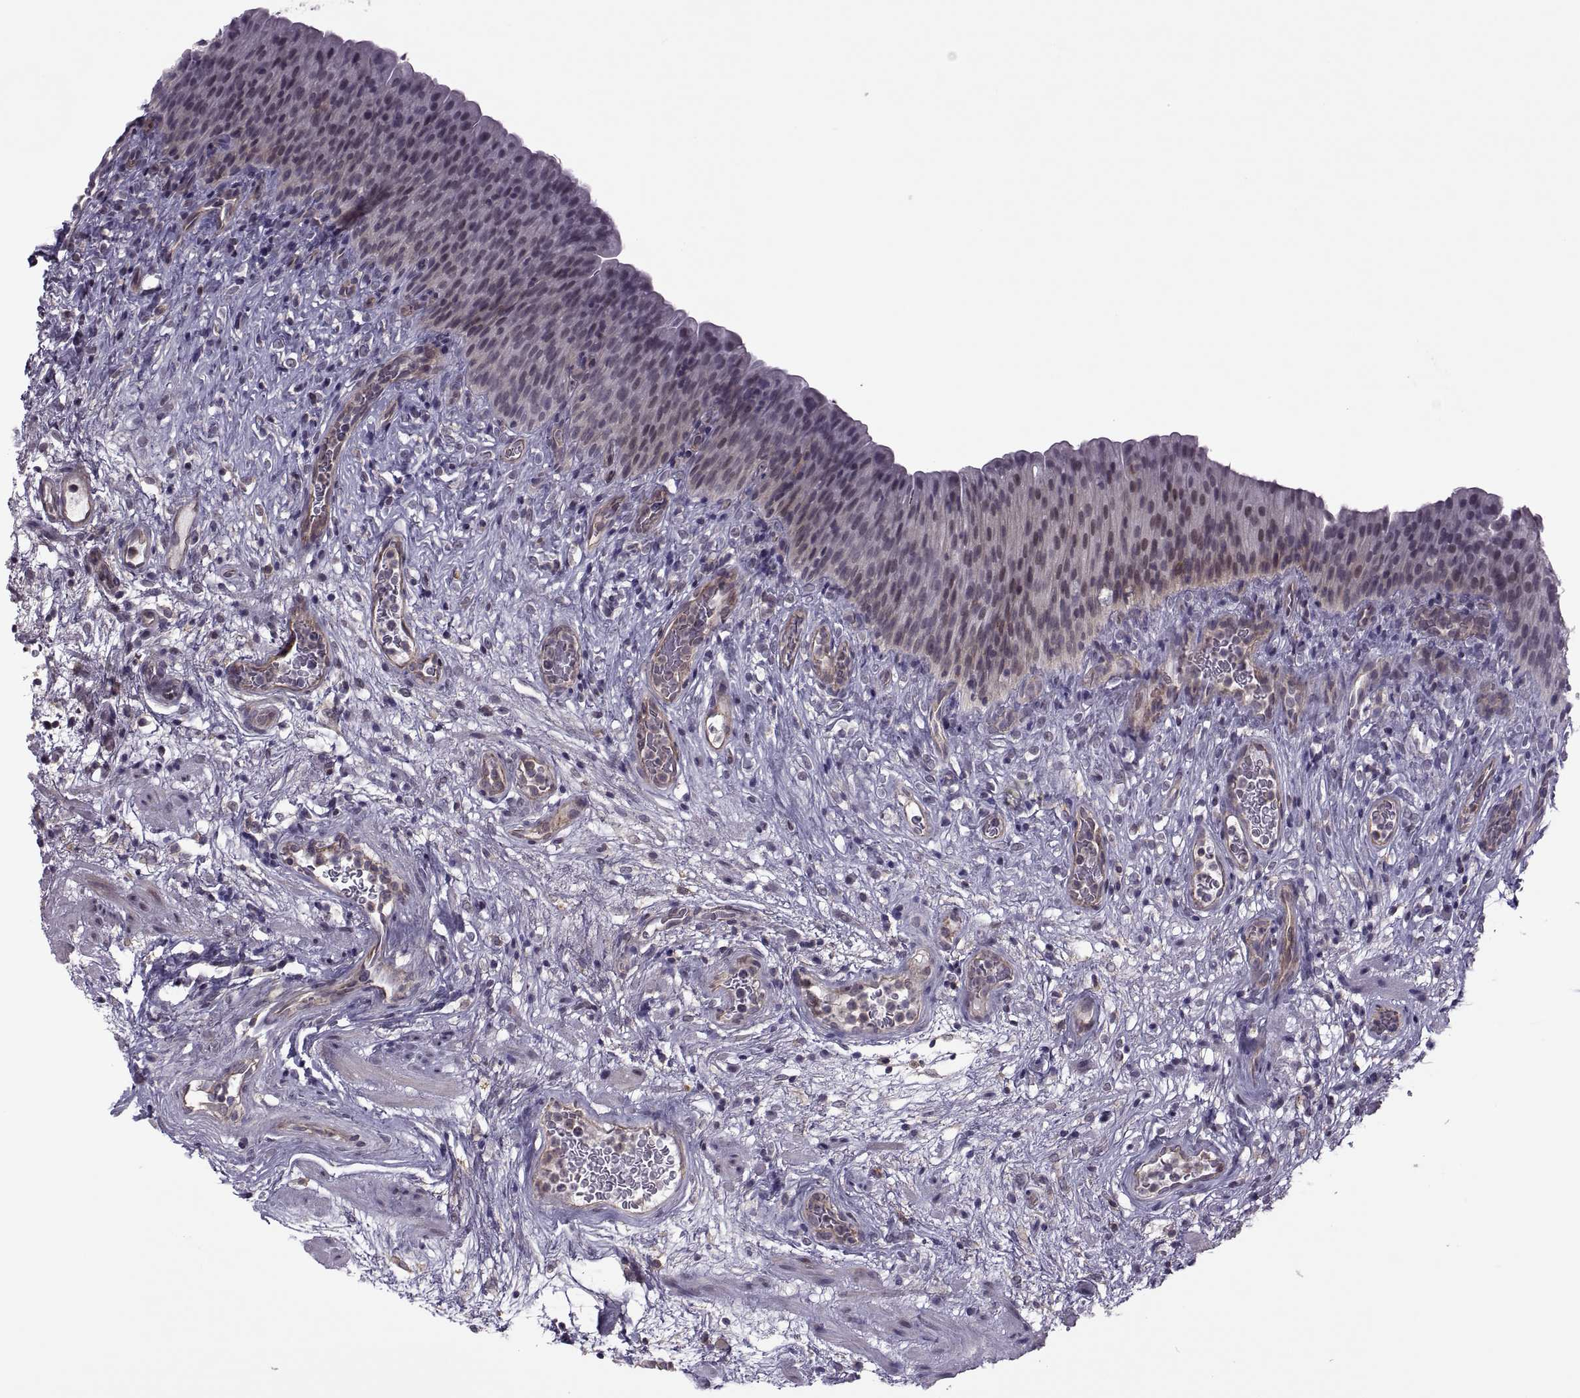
{"staining": {"intensity": "negative", "quantity": "none", "location": "none"}, "tissue": "urinary bladder", "cell_type": "Urothelial cells", "image_type": "normal", "snomed": [{"axis": "morphology", "description": "Normal tissue, NOS"}, {"axis": "topography", "description": "Urinary bladder"}], "caption": "Immunohistochemistry (IHC) histopathology image of unremarkable urinary bladder: urinary bladder stained with DAB (3,3'-diaminobenzidine) displays no significant protein staining in urothelial cells.", "gene": "ODF3", "patient": {"sex": "male", "age": 76}}